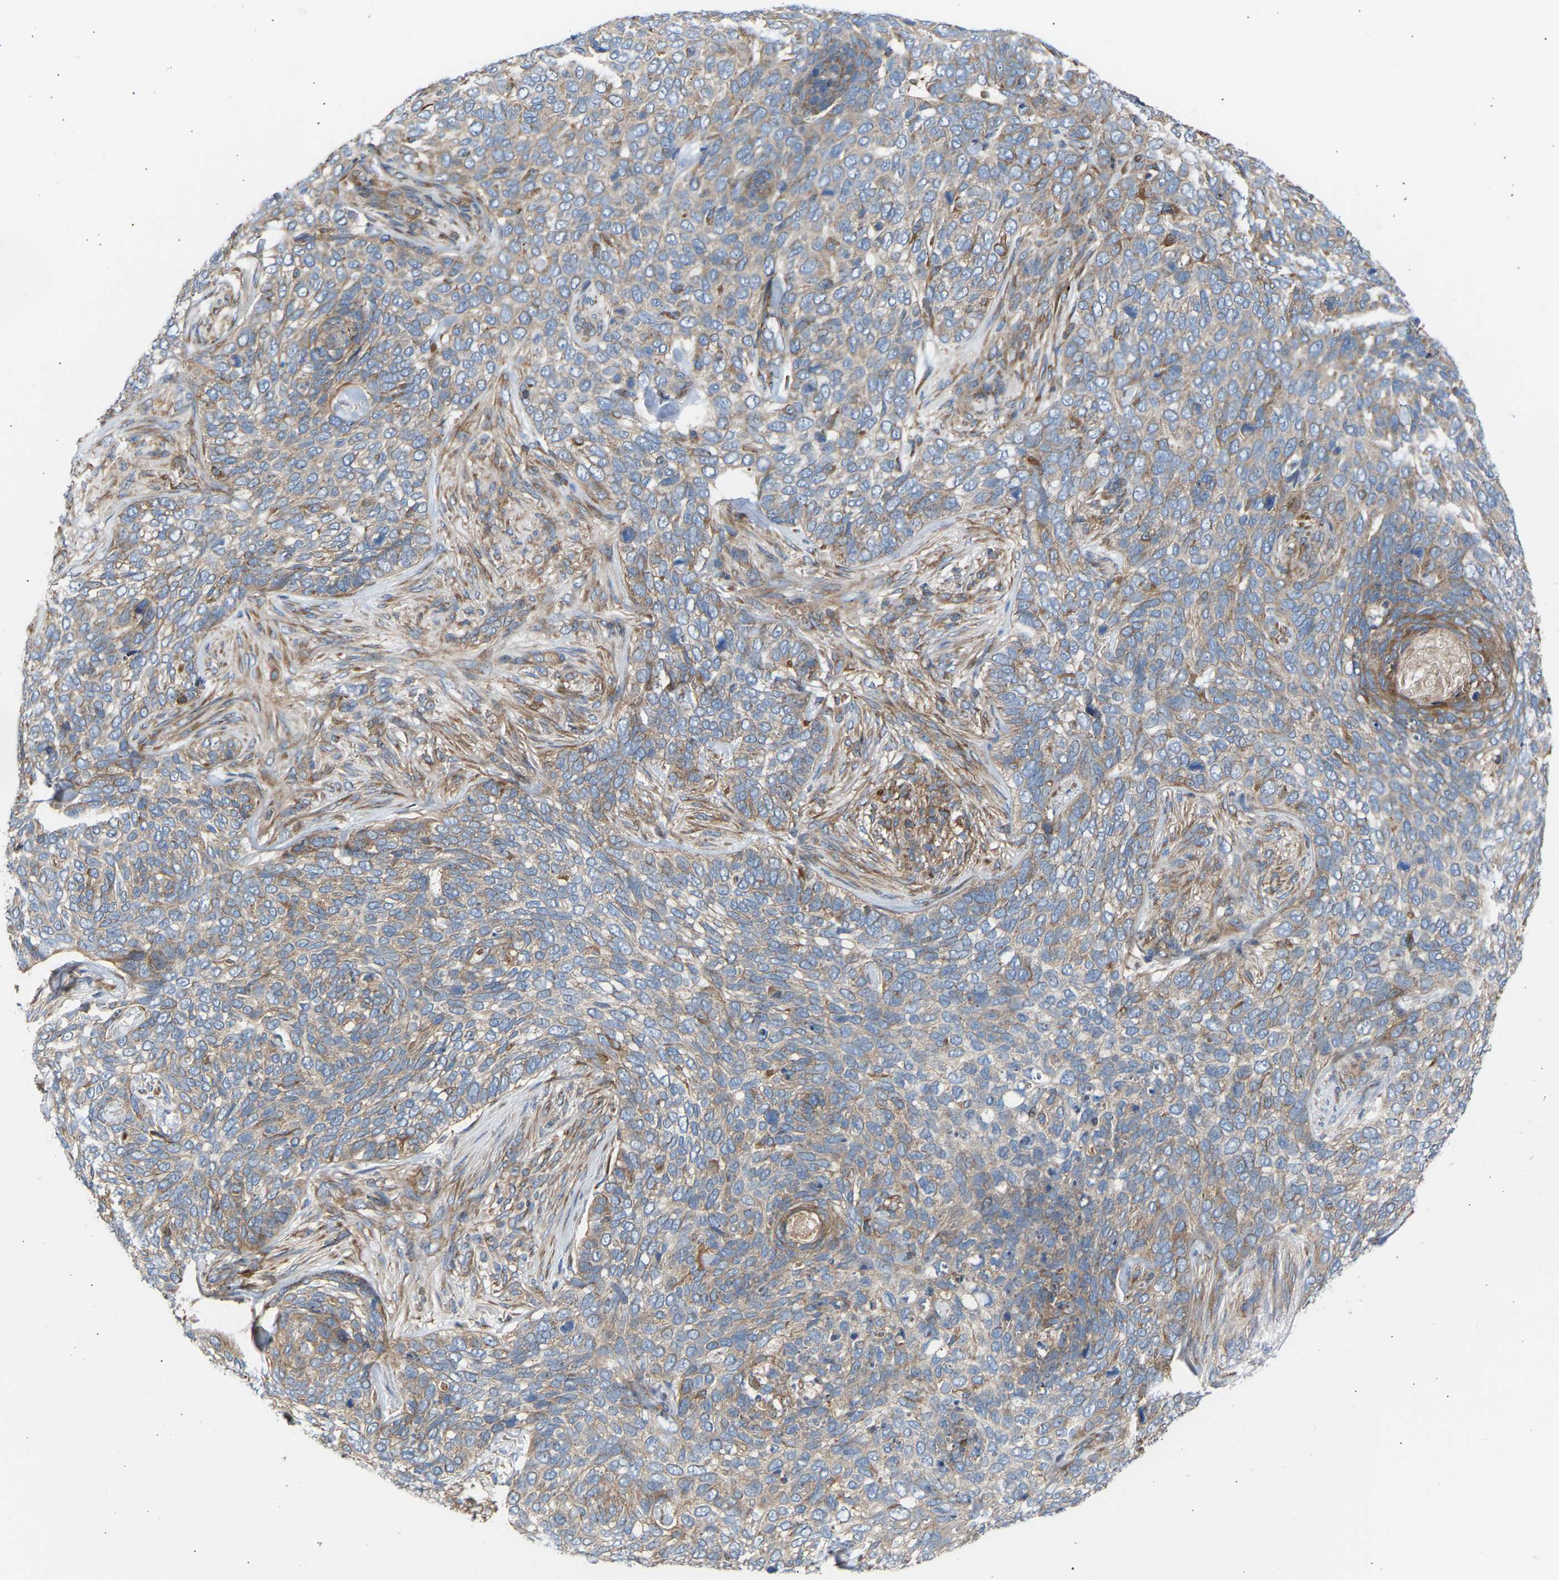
{"staining": {"intensity": "weak", "quantity": ">75%", "location": "cytoplasmic/membranous"}, "tissue": "skin cancer", "cell_type": "Tumor cells", "image_type": "cancer", "snomed": [{"axis": "morphology", "description": "Basal cell carcinoma"}, {"axis": "topography", "description": "Skin"}], "caption": "Tumor cells reveal low levels of weak cytoplasmic/membranous staining in approximately >75% of cells in skin basal cell carcinoma.", "gene": "GCN1", "patient": {"sex": "female", "age": 64}}